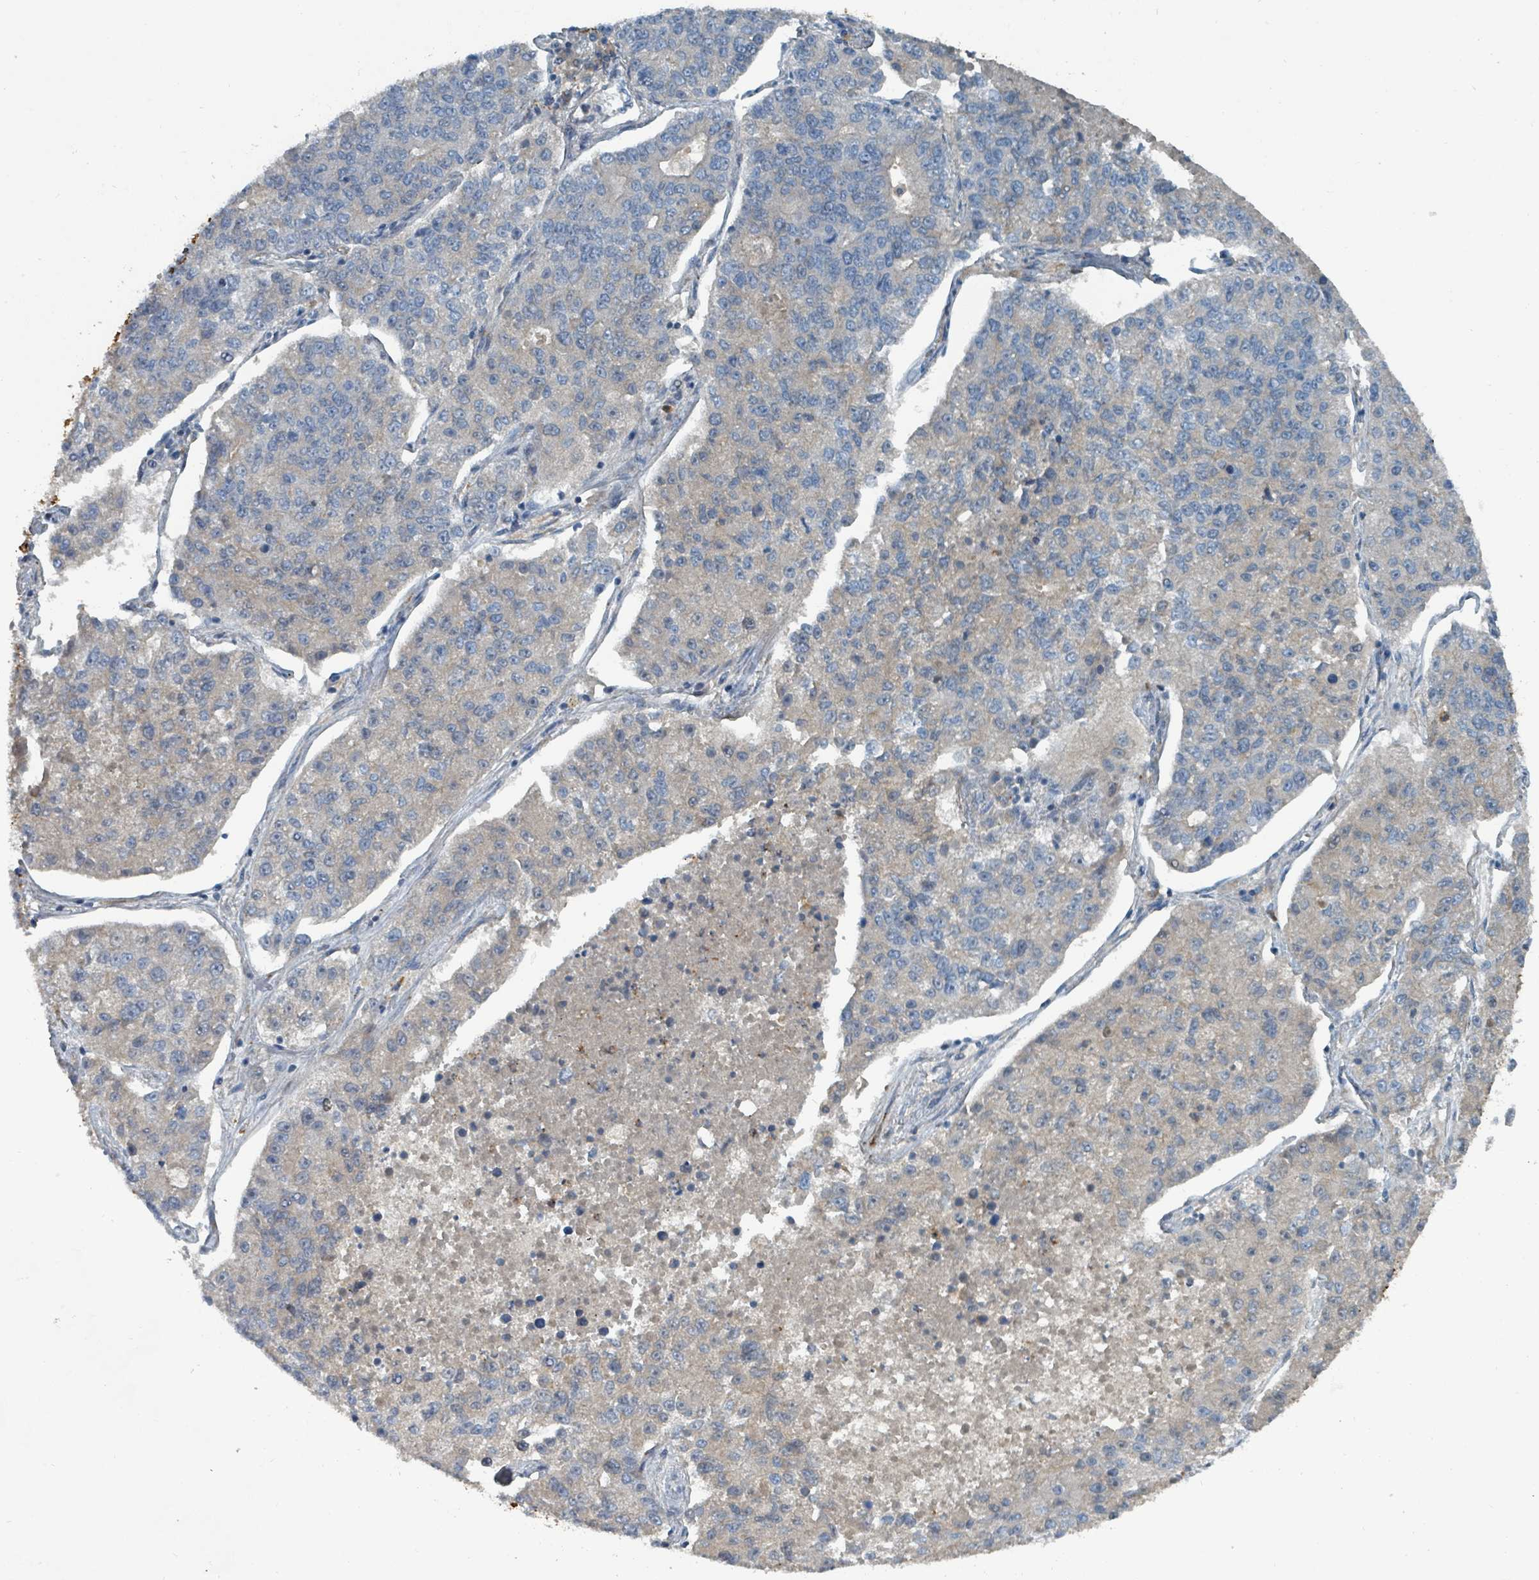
{"staining": {"intensity": "weak", "quantity": "<25%", "location": "cytoplasmic/membranous"}, "tissue": "lung cancer", "cell_type": "Tumor cells", "image_type": "cancer", "snomed": [{"axis": "morphology", "description": "Adenocarcinoma, NOS"}, {"axis": "topography", "description": "Lung"}], "caption": "This is an immunohistochemistry (IHC) histopathology image of human lung cancer. There is no expression in tumor cells.", "gene": "SLC44A5", "patient": {"sex": "male", "age": 49}}